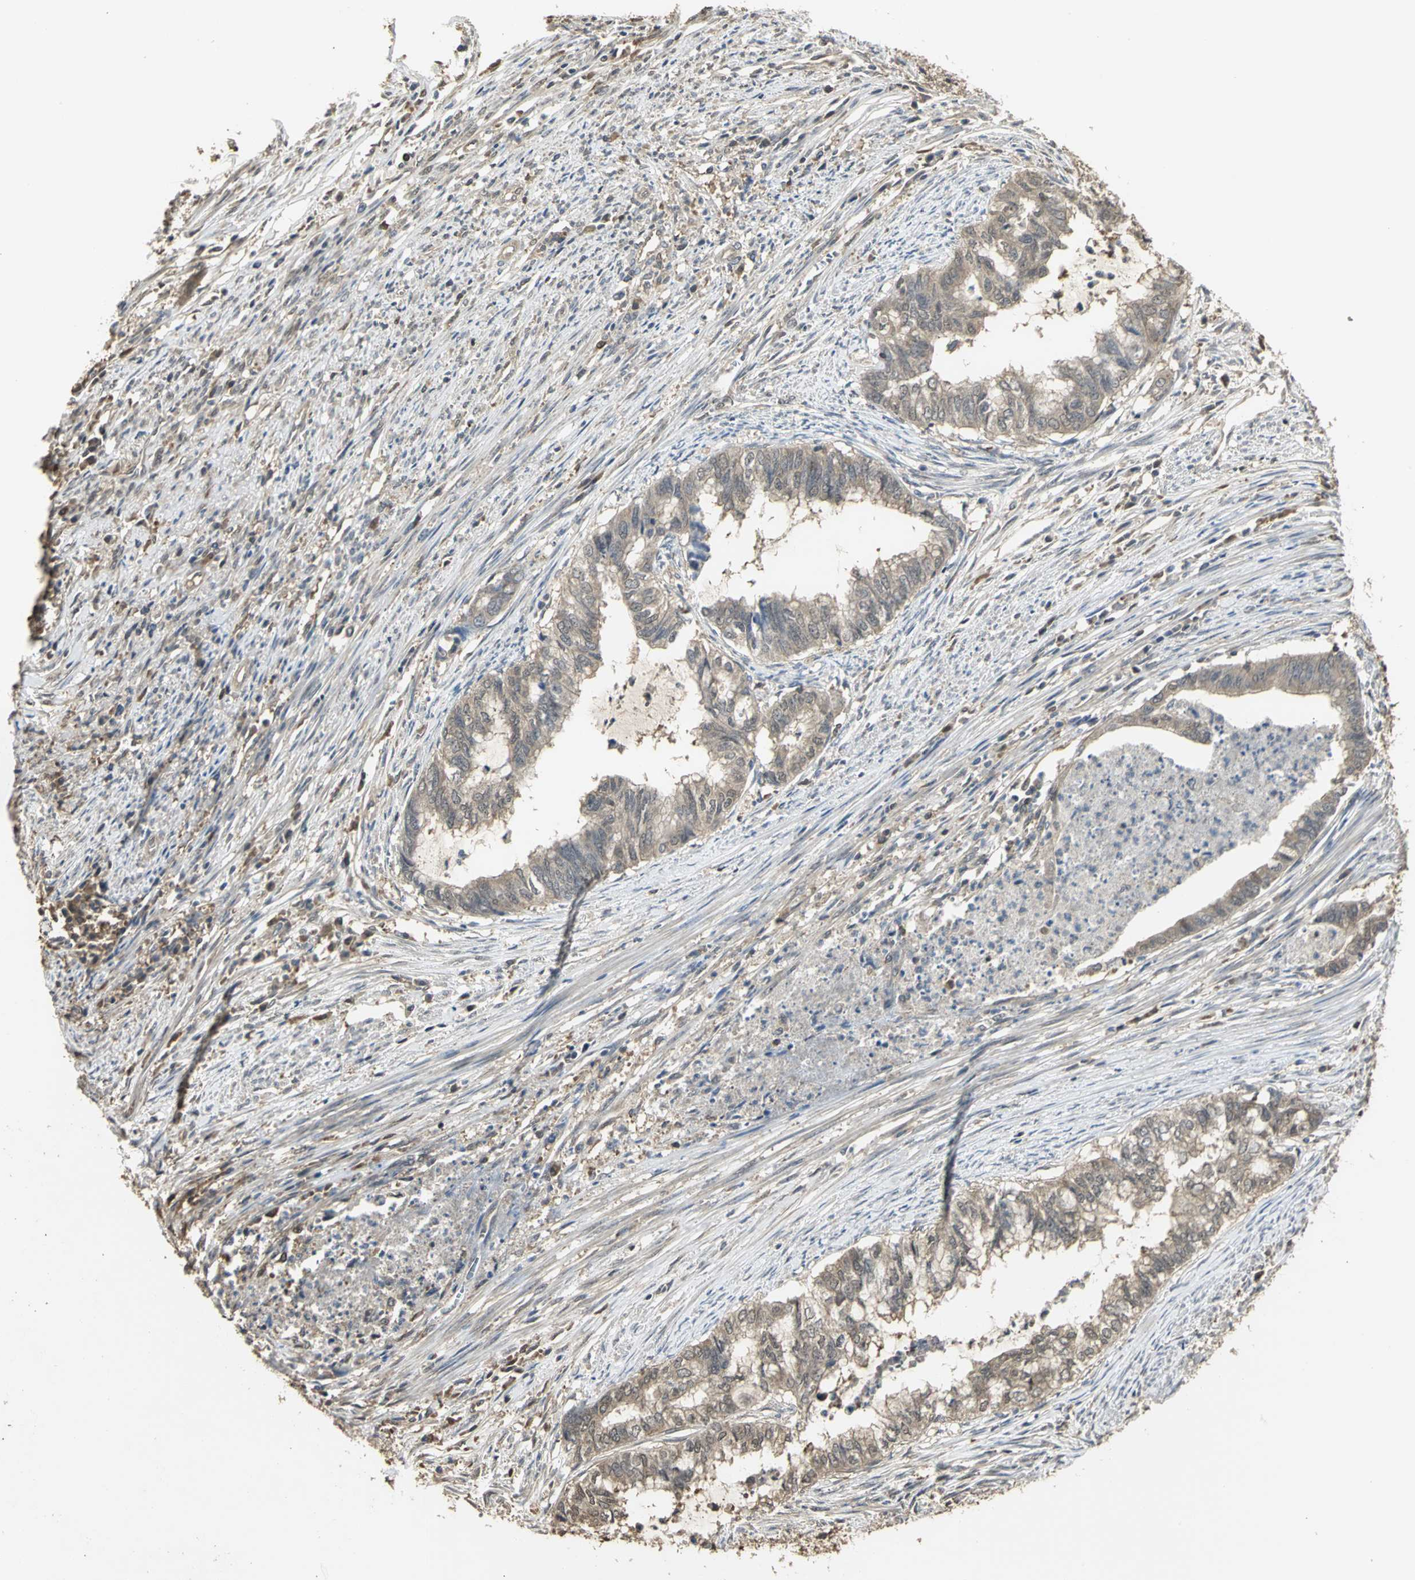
{"staining": {"intensity": "moderate", "quantity": ">75%", "location": "cytoplasmic/membranous"}, "tissue": "endometrial cancer", "cell_type": "Tumor cells", "image_type": "cancer", "snomed": [{"axis": "morphology", "description": "Adenocarcinoma, NOS"}, {"axis": "topography", "description": "Endometrium"}], "caption": "Endometrial cancer (adenocarcinoma) stained for a protein (brown) reveals moderate cytoplasmic/membranous positive positivity in about >75% of tumor cells.", "gene": "PARK7", "patient": {"sex": "female", "age": 79}}